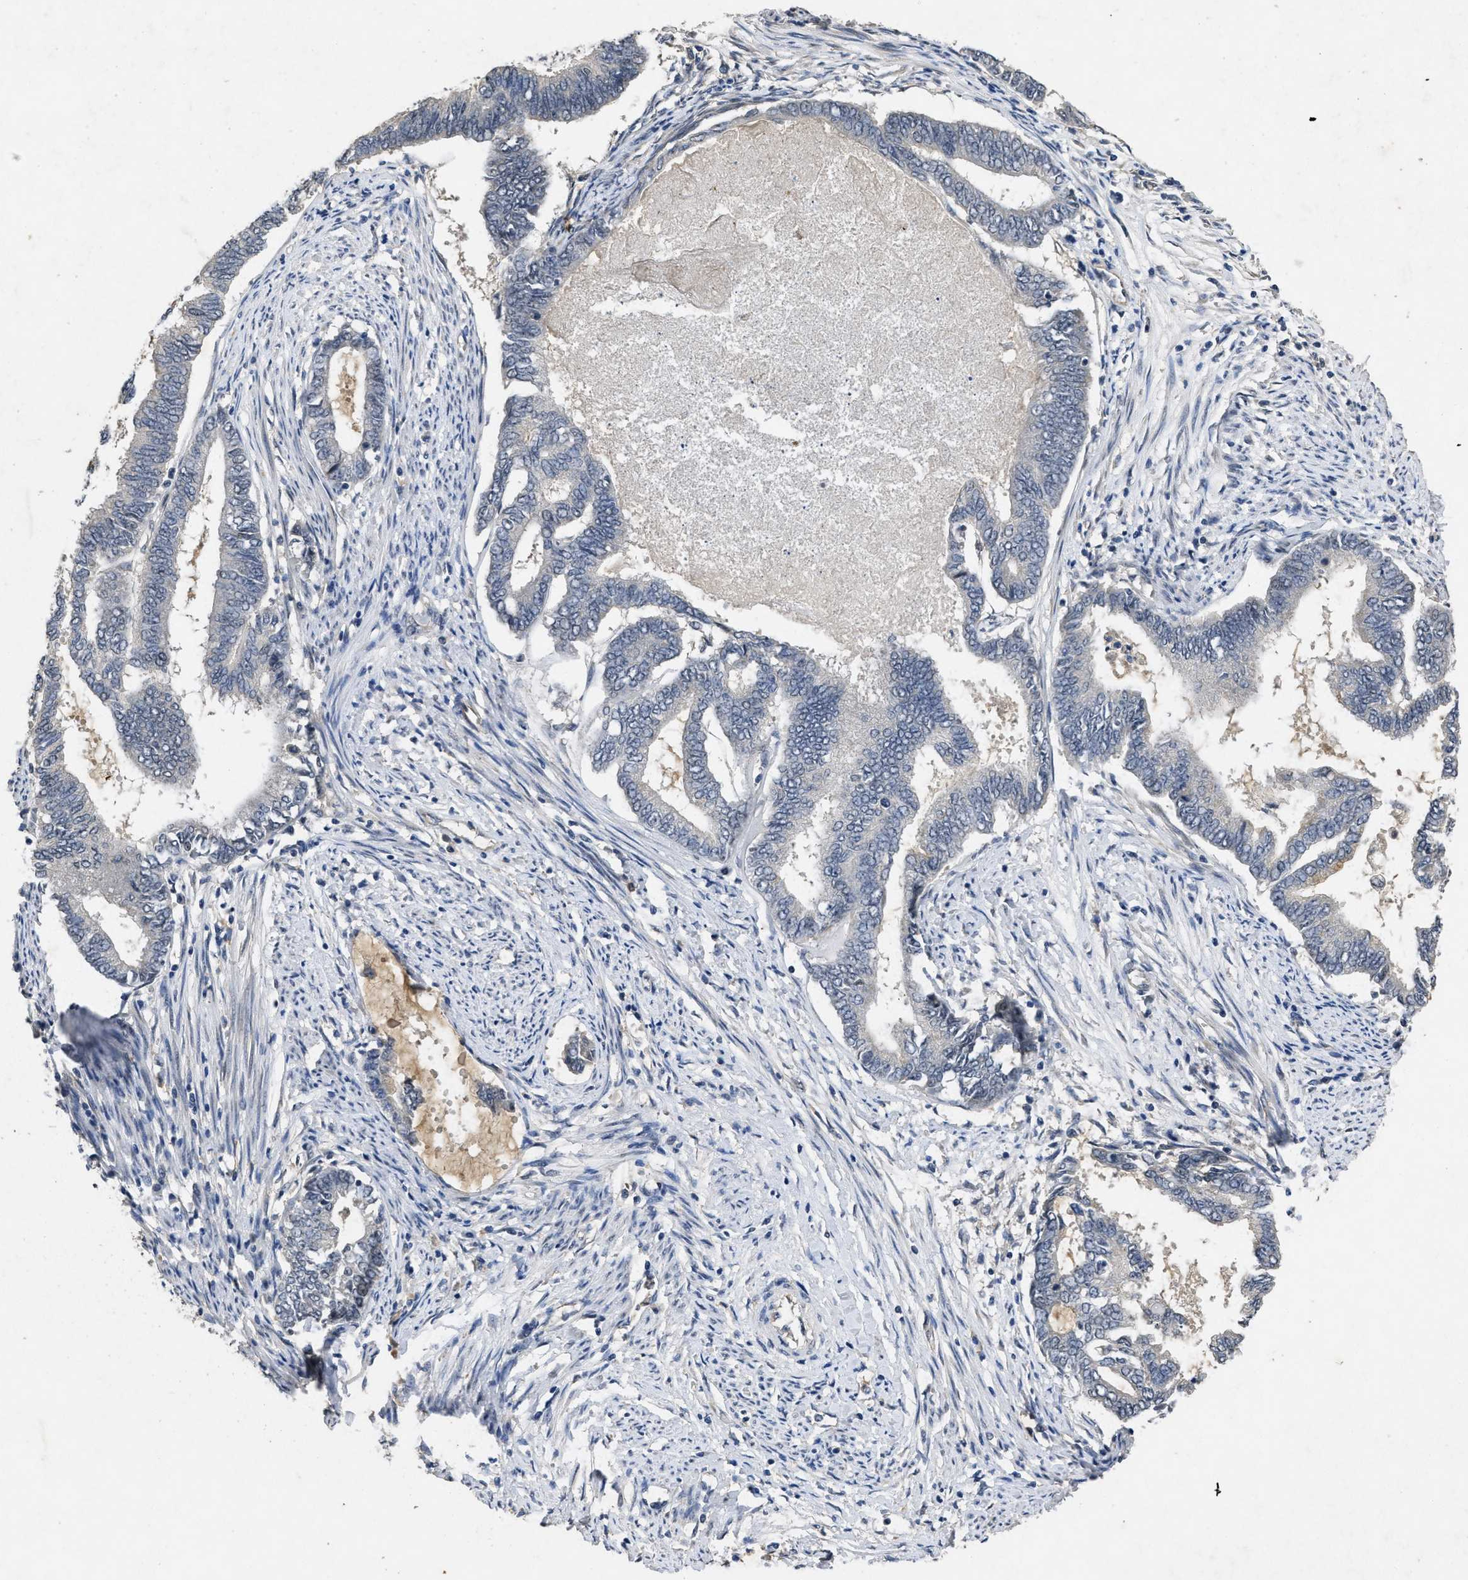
{"staining": {"intensity": "negative", "quantity": "none", "location": "none"}, "tissue": "endometrial cancer", "cell_type": "Tumor cells", "image_type": "cancer", "snomed": [{"axis": "morphology", "description": "Adenocarcinoma, NOS"}, {"axis": "topography", "description": "Endometrium"}], "caption": "DAB immunohistochemical staining of endometrial adenocarcinoma exhibits no significant staining in tumor cells.", "gene": "PAPOLG", "patient": {"sex": "female", "age": 86}}